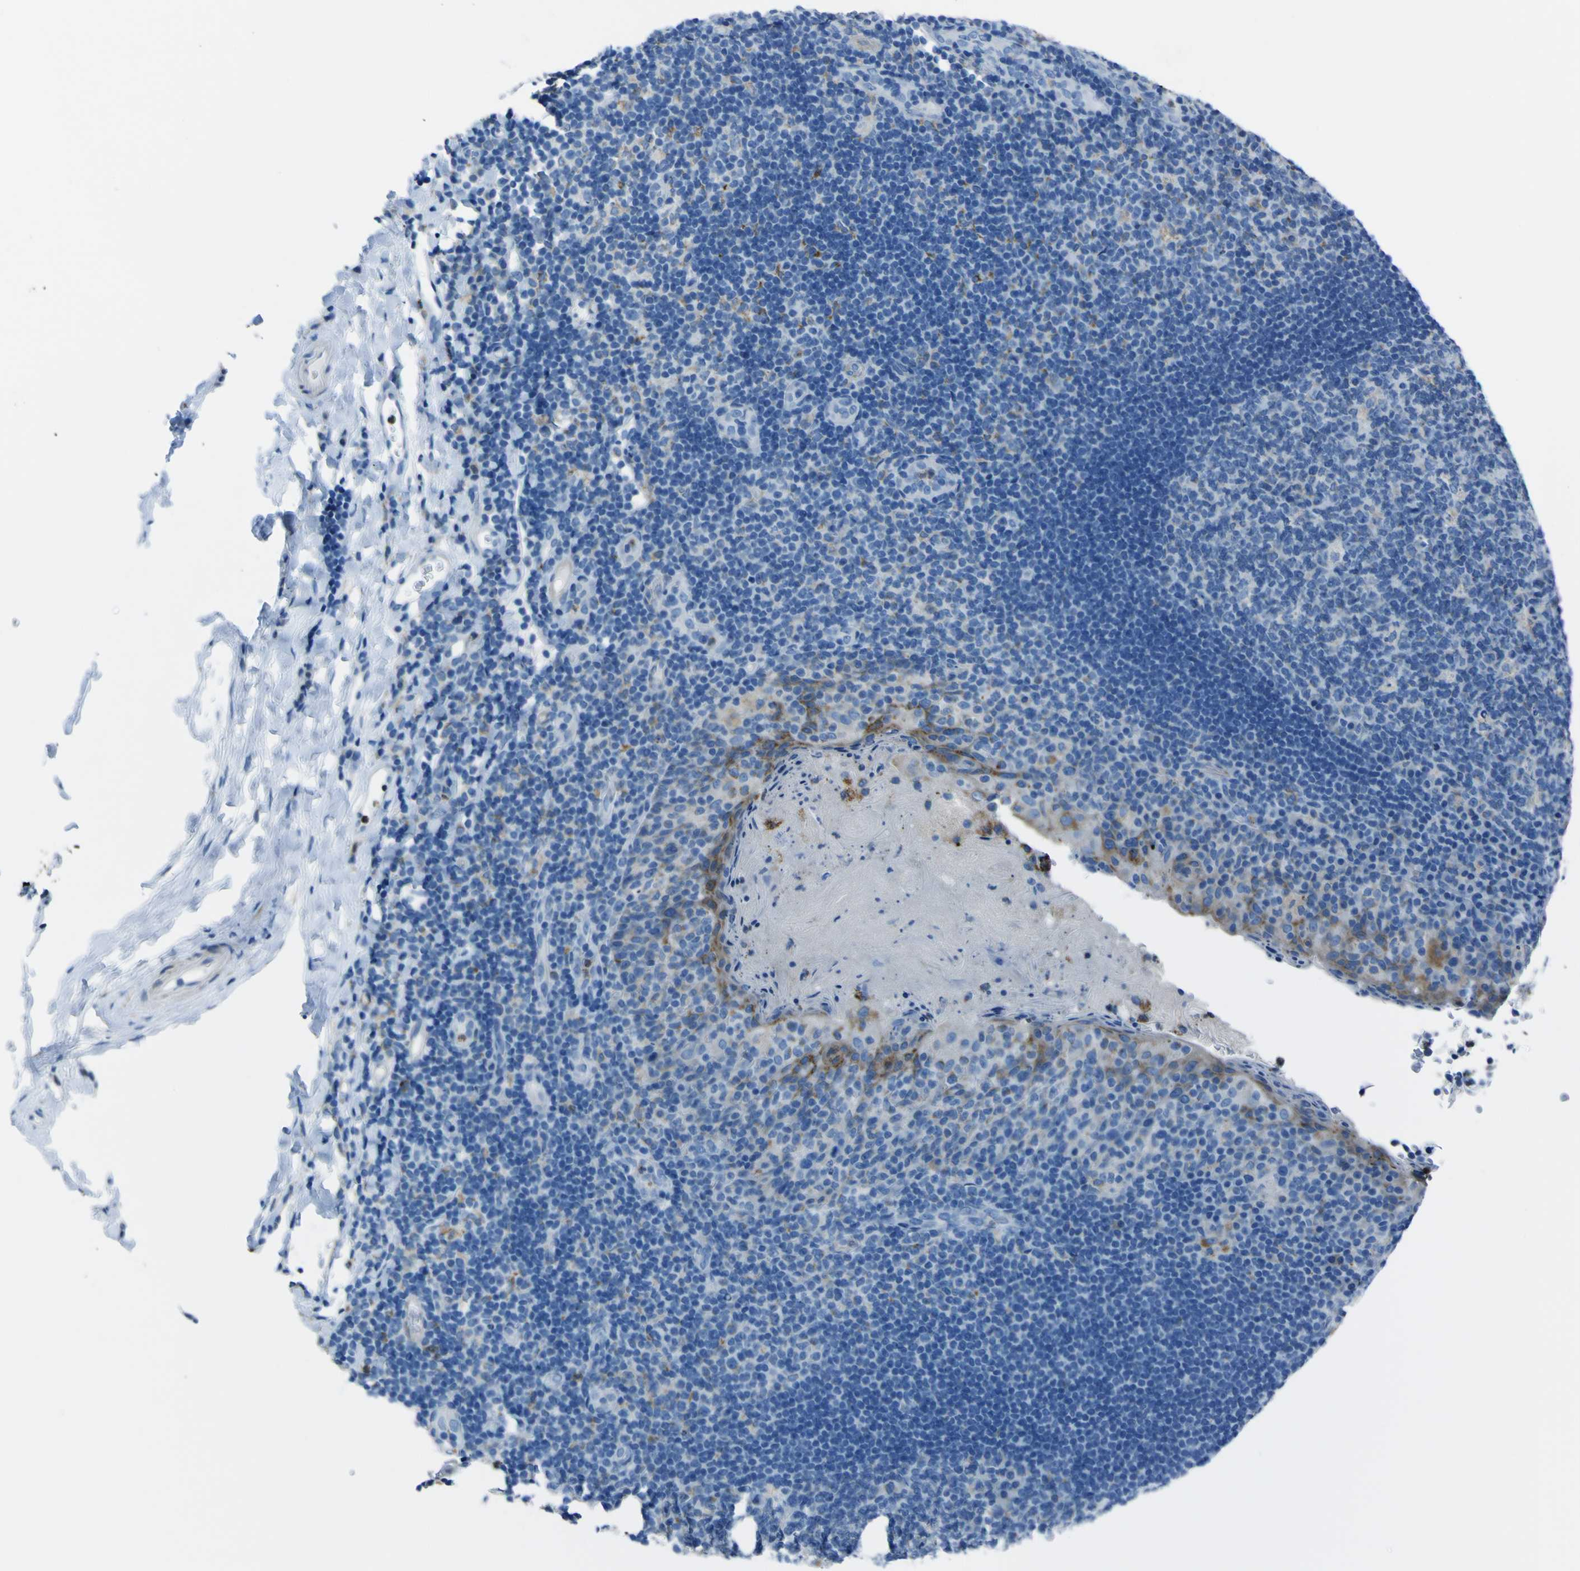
{"staining": {"intensity": "negative", "quantity": "none", "location": "none"}, "tissue": "tonsil", "cell_type": "Germinal center cells", "image_type": "normal", "snomed": [{"axis": "morphology", "description": "Normal tissue, NOS"}, {"axis": "topography", "description": "Tonsil"}], "caption": "Human tonsil stained for a protein using immunohistochemistry (IHC) displays no expression in germinal center cells.", "gene": "ACSL1", "patient": {"sex": "male", "age": 17}}